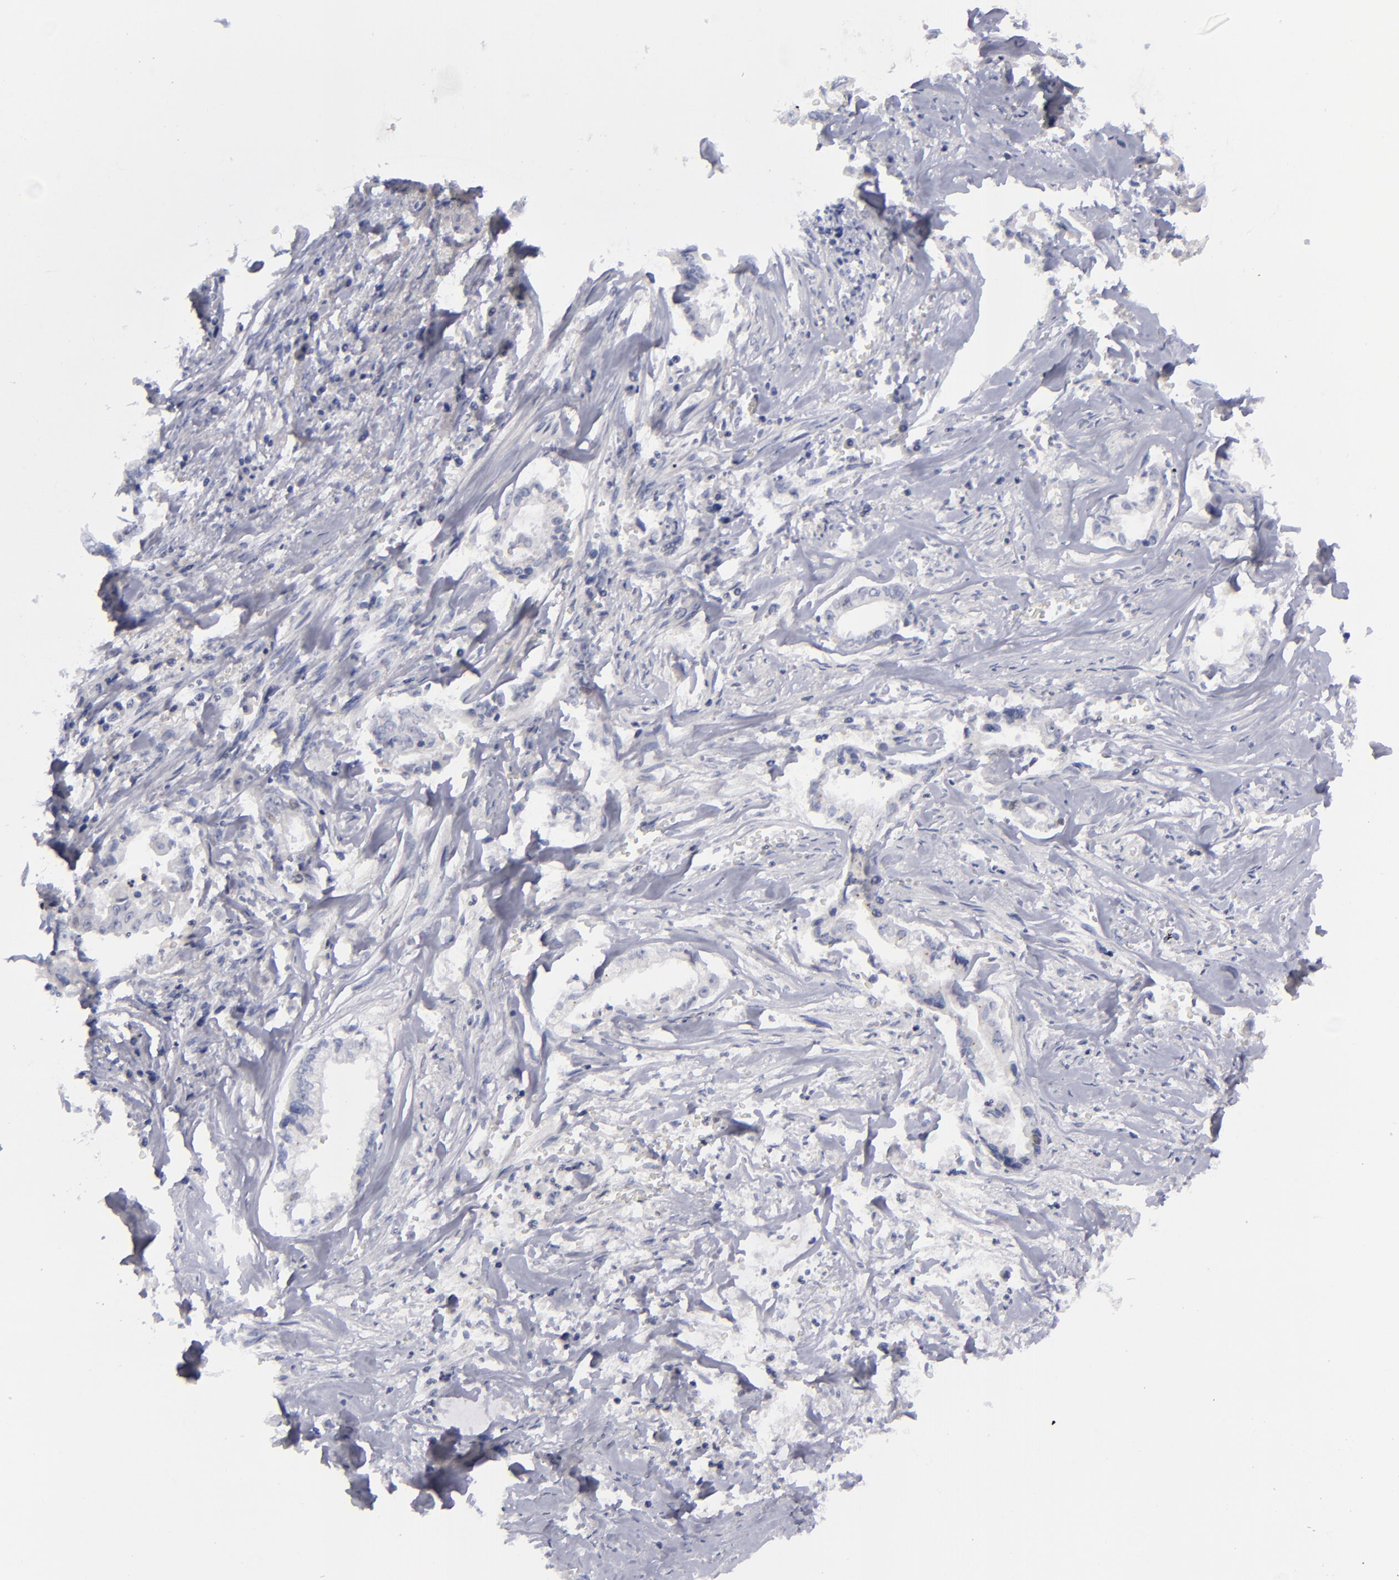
{"staining": {"intensity": "negative", "quantity": "none", "location": "none"}, "tissue": "liver cancer", "cell_type": "Tumor cells", "image_type": "cancer", "snomed": [{"axis": "morphology", "description": "Cholangiocarcinoma"}, {"axis": "topography", "description": "Liver"}], "caption": "Cholangiocarcinoma (liver) stained for a protein using IHC demonstrates no positivity tumor cells.", "gene": "AURKA", "patient": {"sex": "male", "age": 57}}